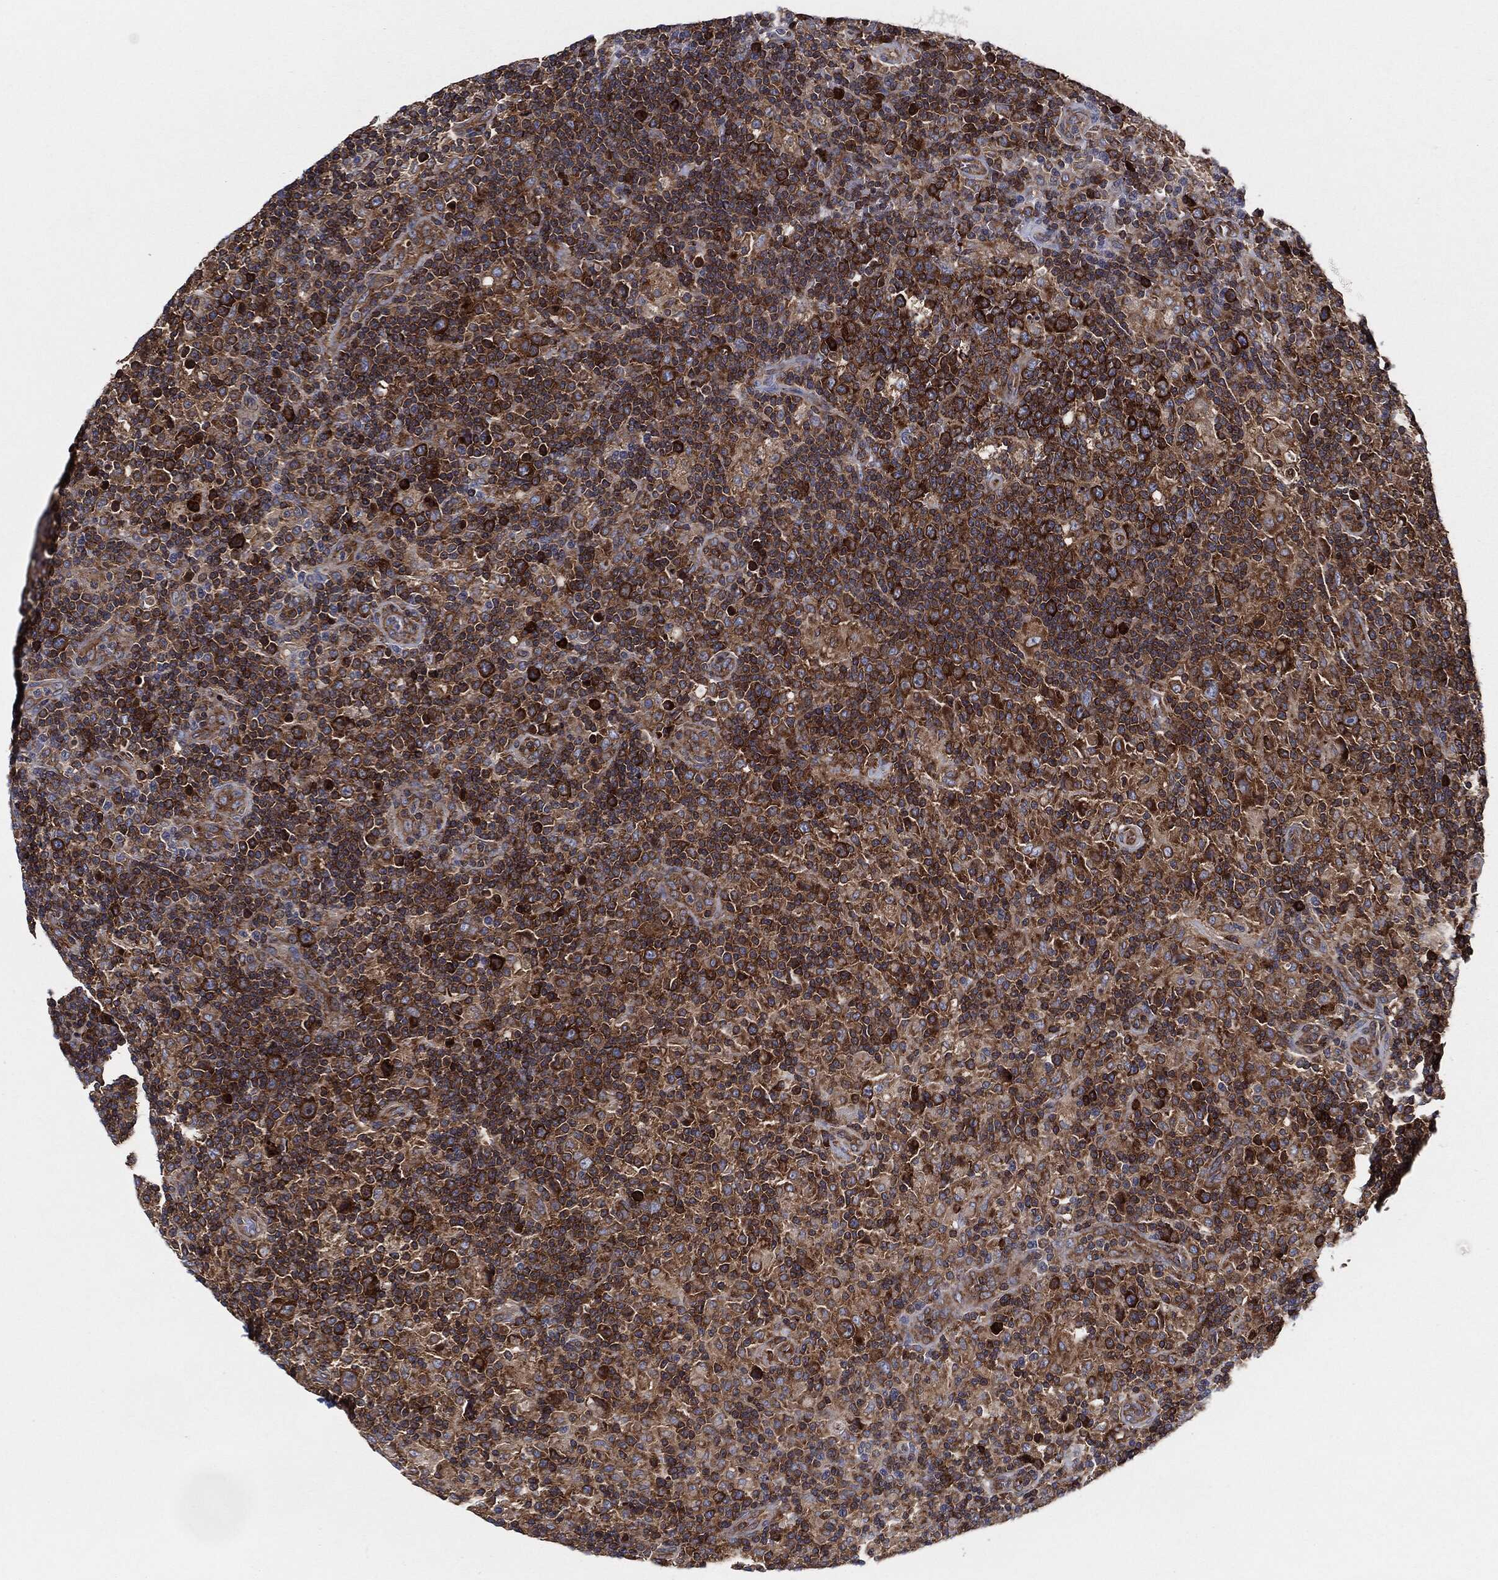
{"staining": {"intensity": "strong", "quantity": ">75%", "location": "cytoplasmic/membranous"}, "tissue": "lymphoma", "cell_type": "Tumor cells", "image_type": "cancer", "snomed": [{"axis": "morphology", "description": "Hodgkin's disease, NOS"}, {"axis": "topography", "description": "Lymph node"}], "caption": "This histopathology image displays IHC staining of Hodgkin's disease, with high strong cytoplasmic/membranous staining in approximately >75% of tumor cells.", "gene": "EIF2S2", "patient": {"sex": "male", "age": 70}}